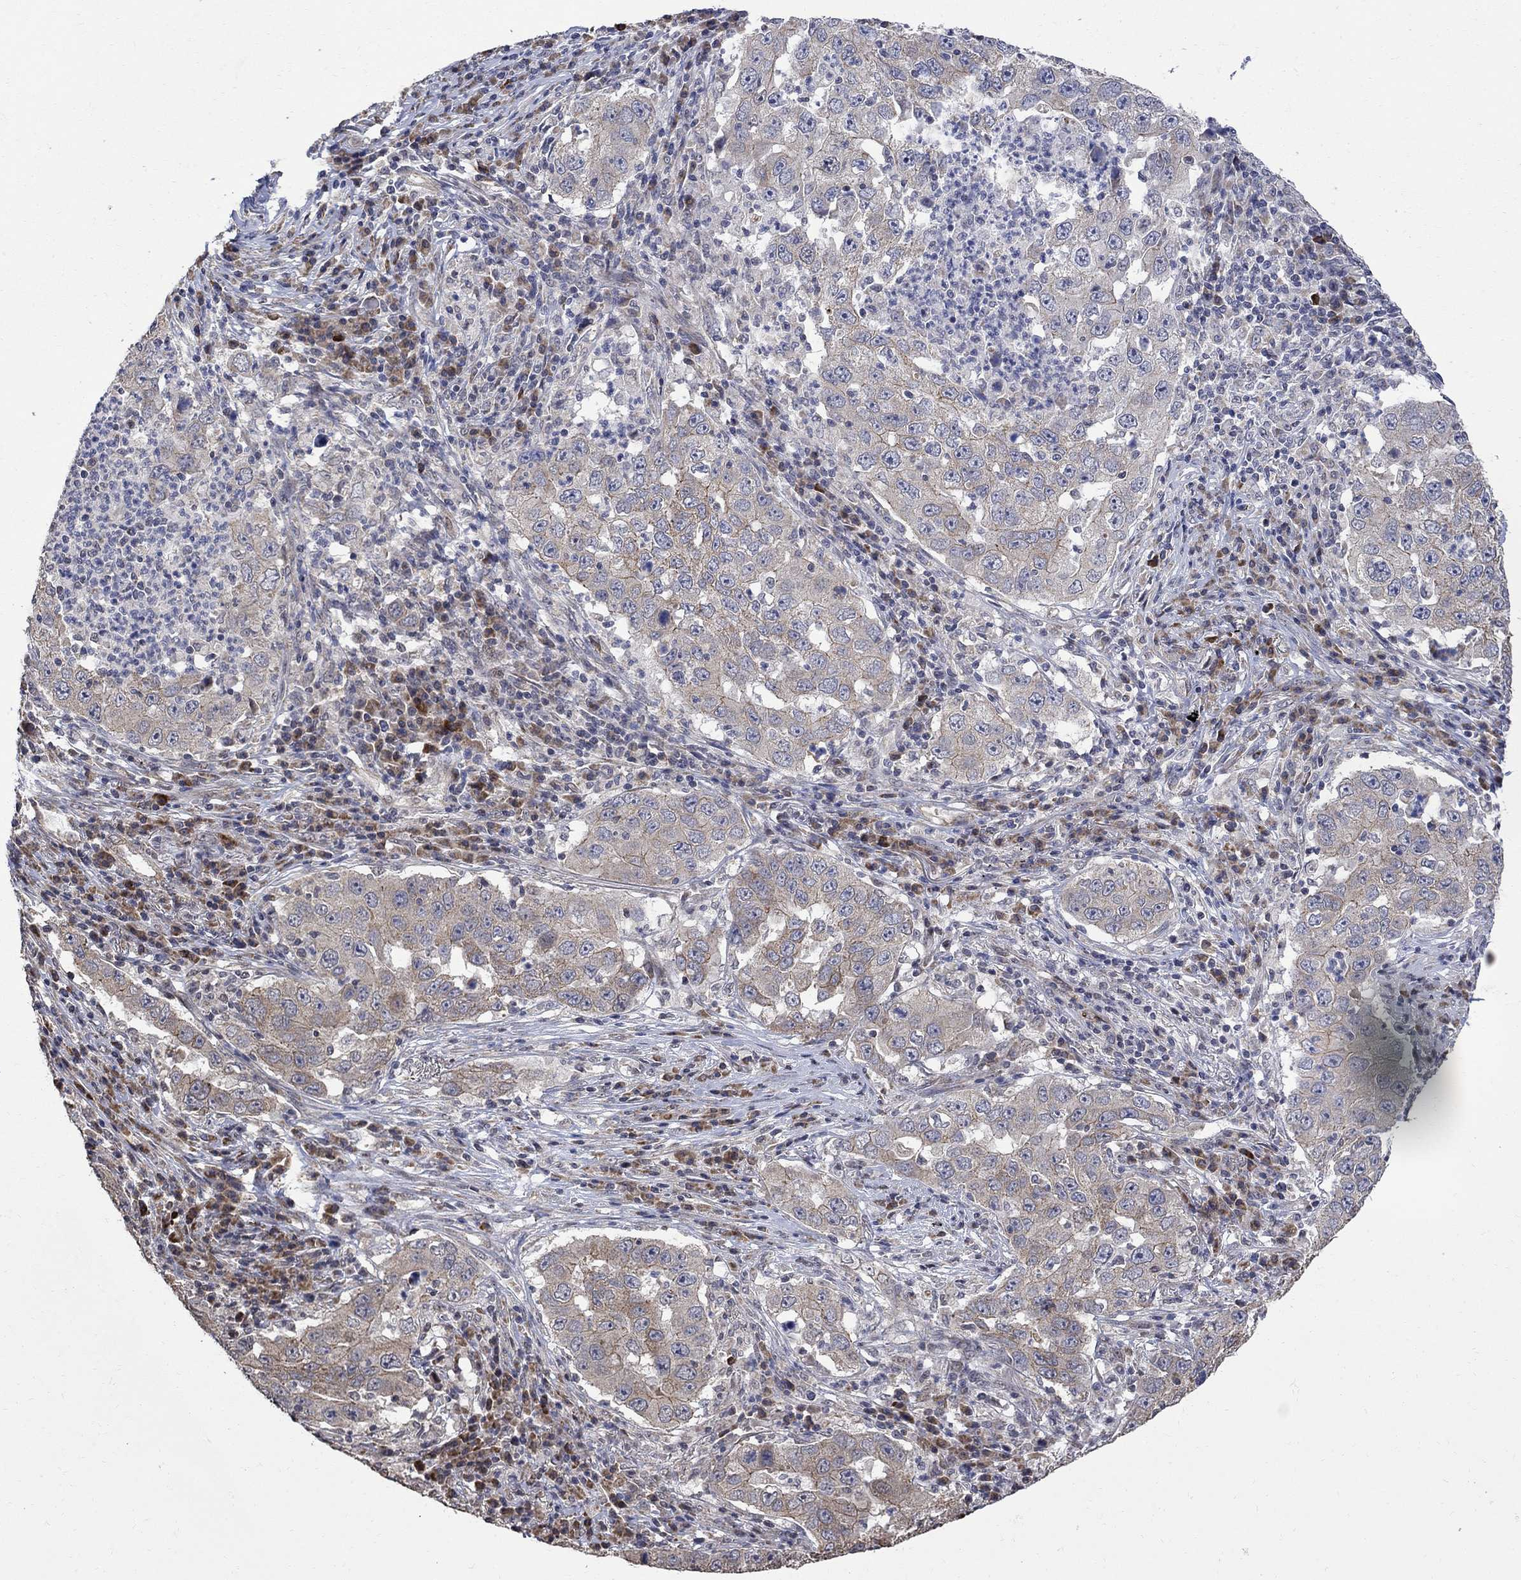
{"staining": {"intensity": "moderate", "quantity": "<25%", "location": "cytoplasmic/membranous"}, "tissue": "lung cancer", "cell_type": "Tumor cells", "image_type": "cancer", "snomed": [{"axis": "morphology", "description": "Adenocarcinoma, NOS"}, {"axis": "topography", "description": "Lung"}], "caption": "A histopathology image showing moderate cytoplasmic/membranous positivity in about <25% of tumor cells in lung cancer (adenocarcinoma), as visualized by brown immunohistochemical staining.", "gene": "ANKRA2", "patient": {"sex": "male", "age": 73}}